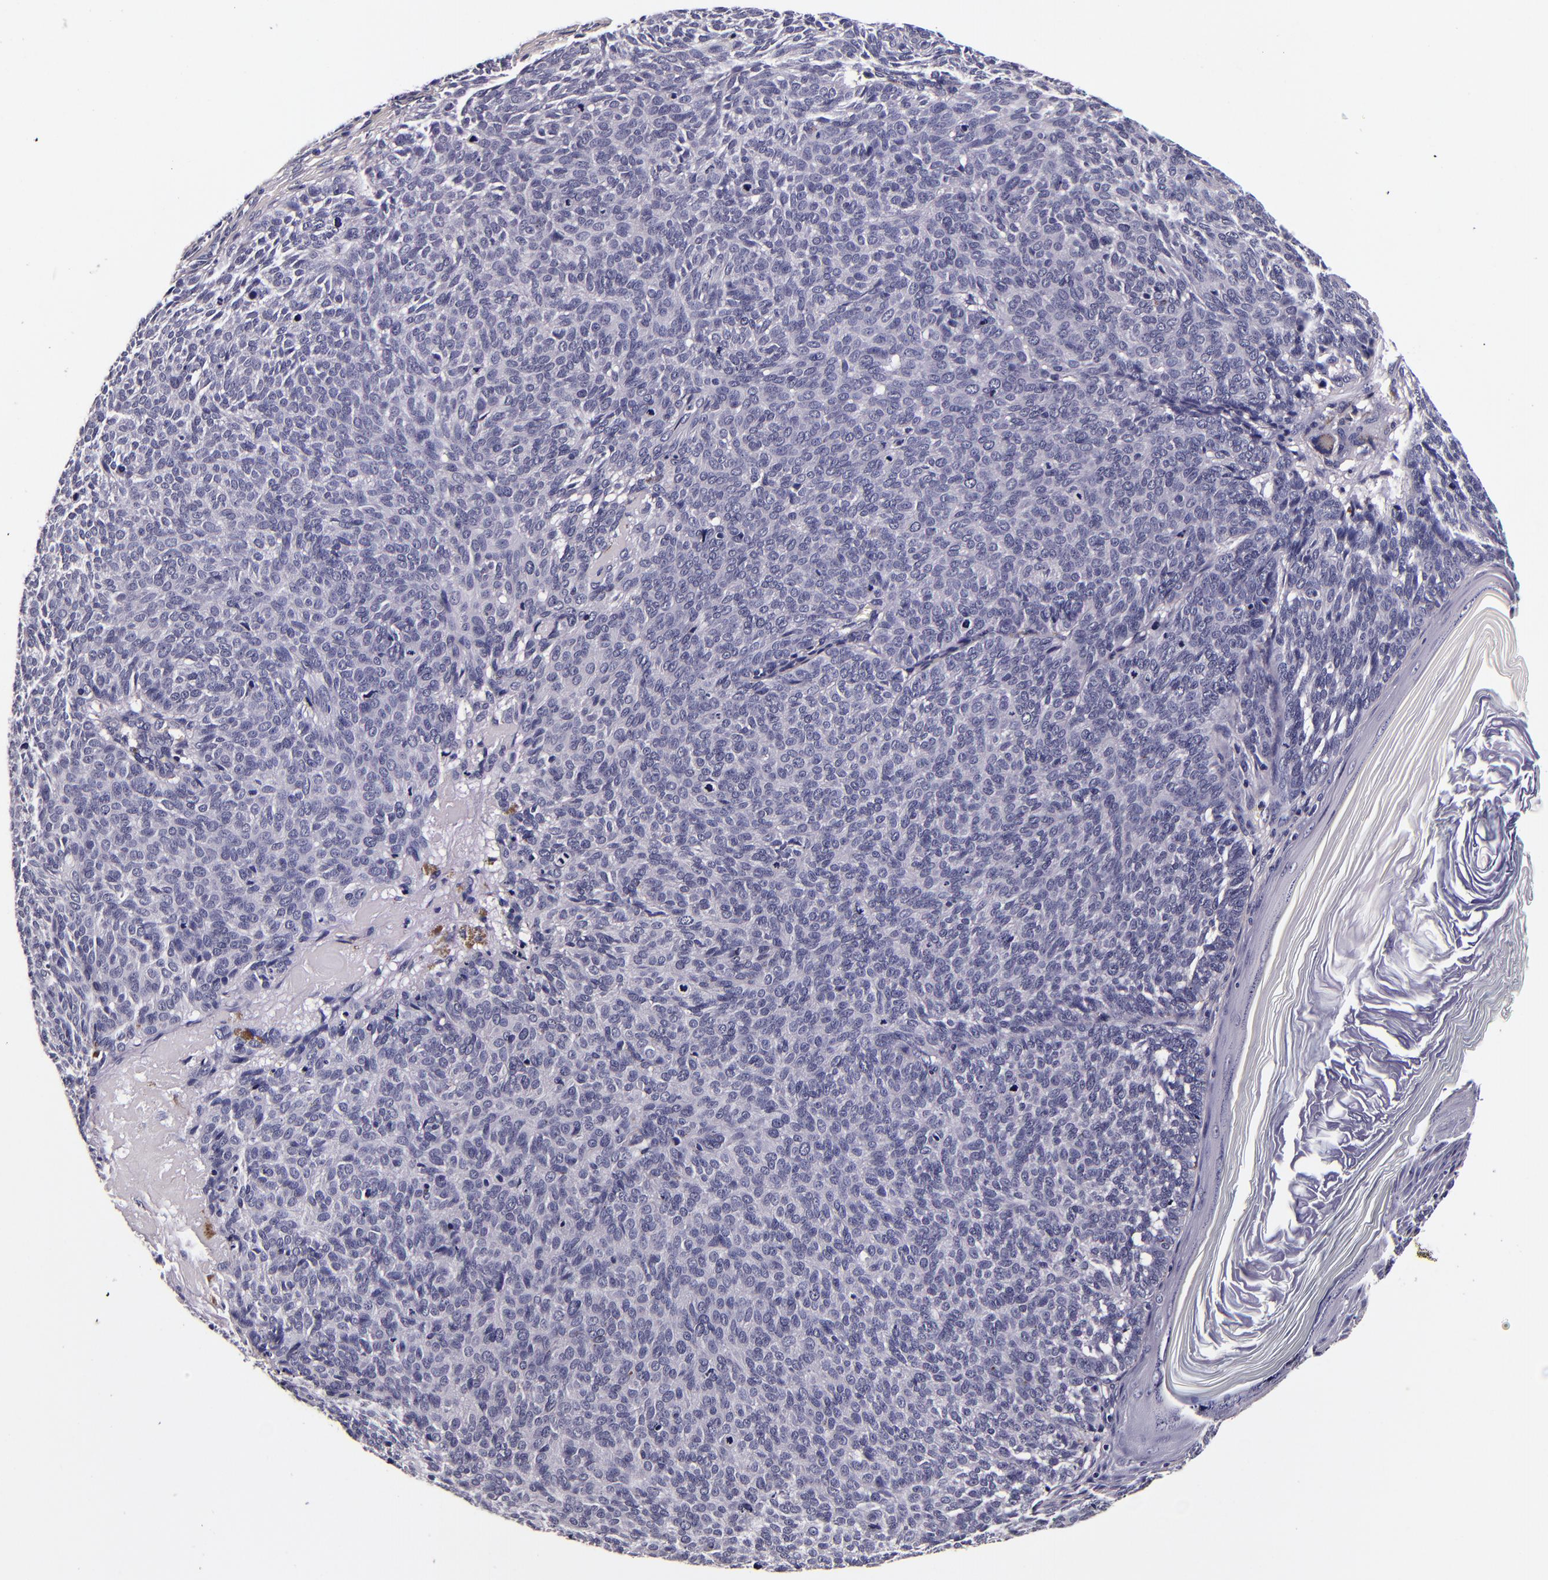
{"staining": {"intensity": "negative", "quantity": "none", "location": "none"}, "tissue": "skin cancer", "cell_type": "Tumor cells", "image_type": "cancer", "snomed": [{"axis": "morphology", "description": "Basal cell carcinoma"}, {"axis": "topography", "description": "Skin"}], "caption": "DAB immunohistochemical staining of human skin cancer exhibits no significant expression in tumor cells.", "gene": "FBN1", "patient": {"sex": "male", "age": 63}}